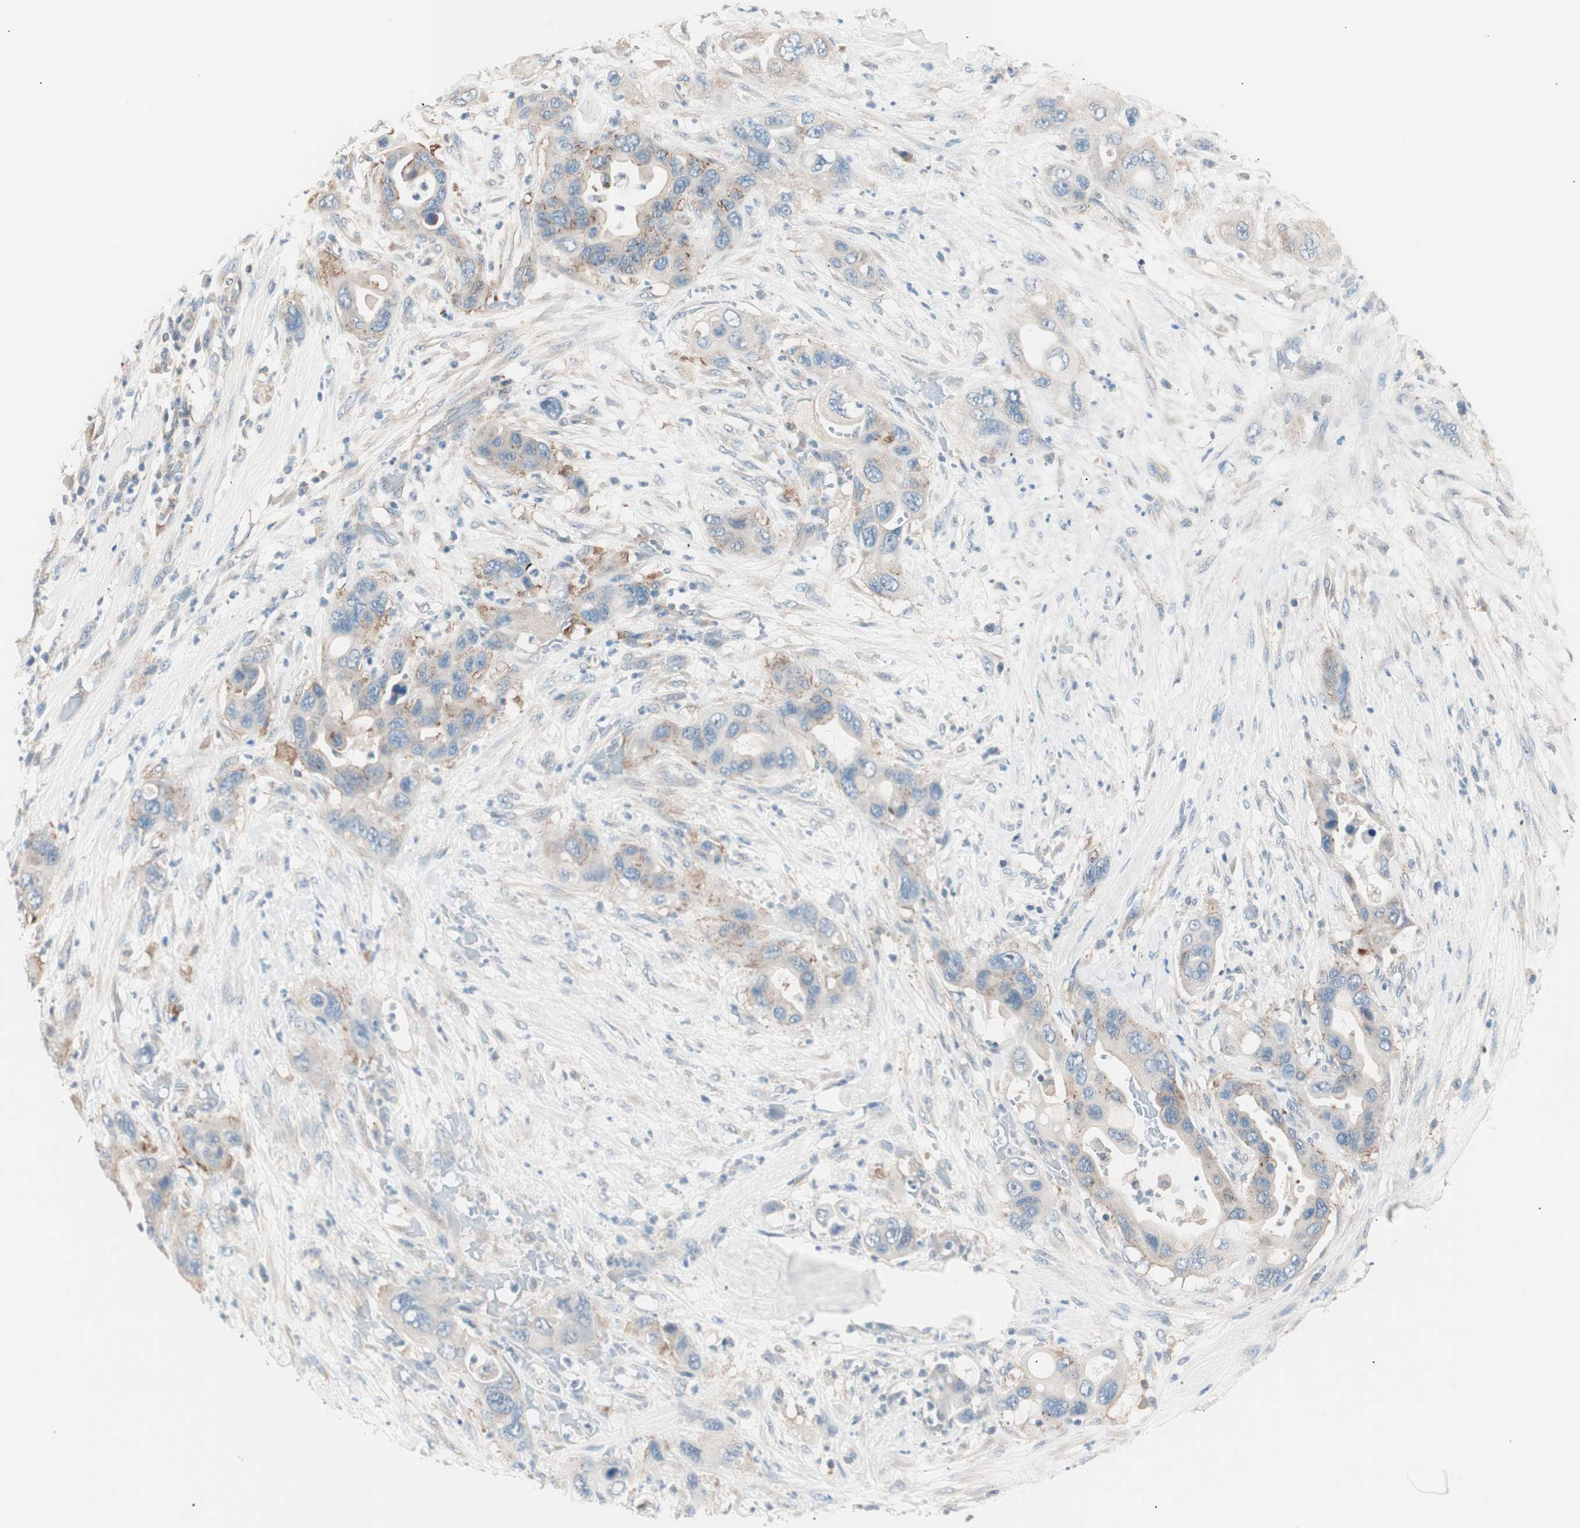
{"staining": {"intensity": "weak", "quantity": "<25%", "location": "cytoplasmic/membranous"}, "tissue": "pancreatic cancer", "cell_type": "Tumor cells", "image_type": "cancer", "snomed": [{"axis": "morphology", "description": "Adenocarcinoma, NOS"}, {"axis": "topography", "description": "Pancreas"}], "caption": "Protein analysis of pancreatic adenocarcinoma exhibits no significant positivity in tumor cells.", "gene": "RAD54B", "patient": {"sex": "female", "age": 71}}